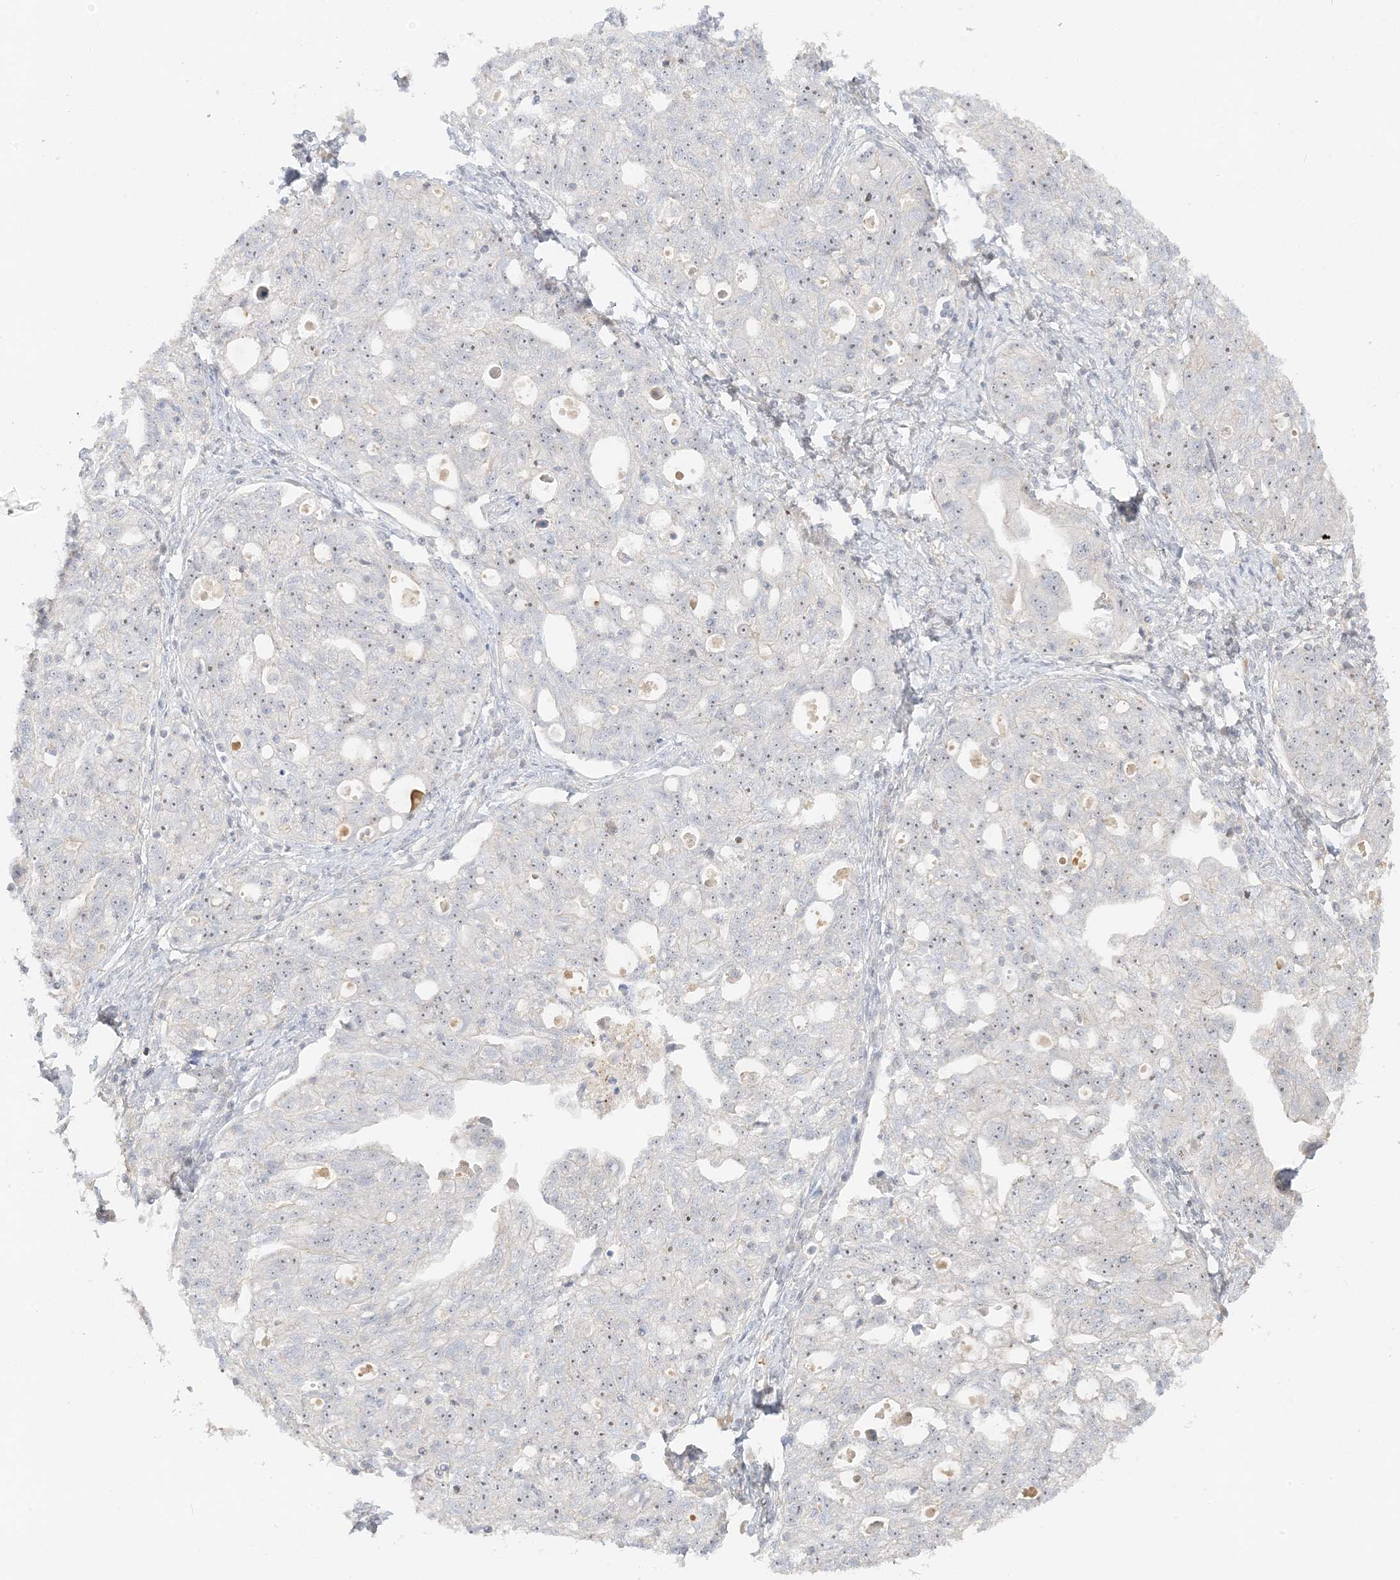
{"staining": {"intensity": "moderate", "quantity": ">75%", "location": "nuclear"}, "tissue": "ovarian cancer", "cell_type": "Tumor cells", "image_type": "cancer", "snomed": [{"axis": "morphology", "description": "Carcinoma, NOS"}, {"axis": "morphology", "description": "Cystadenocarcinoma, serous, NOS"}, {"axis": "topography", "description": "Ovary"}], "caption": "Moderate nuclear staining is identified in about >75% of tumor cells in ovarian serous cystadenocarcinoma.", "gene": "ETAA1", "patient": {"sex": "female", "age": 69}}